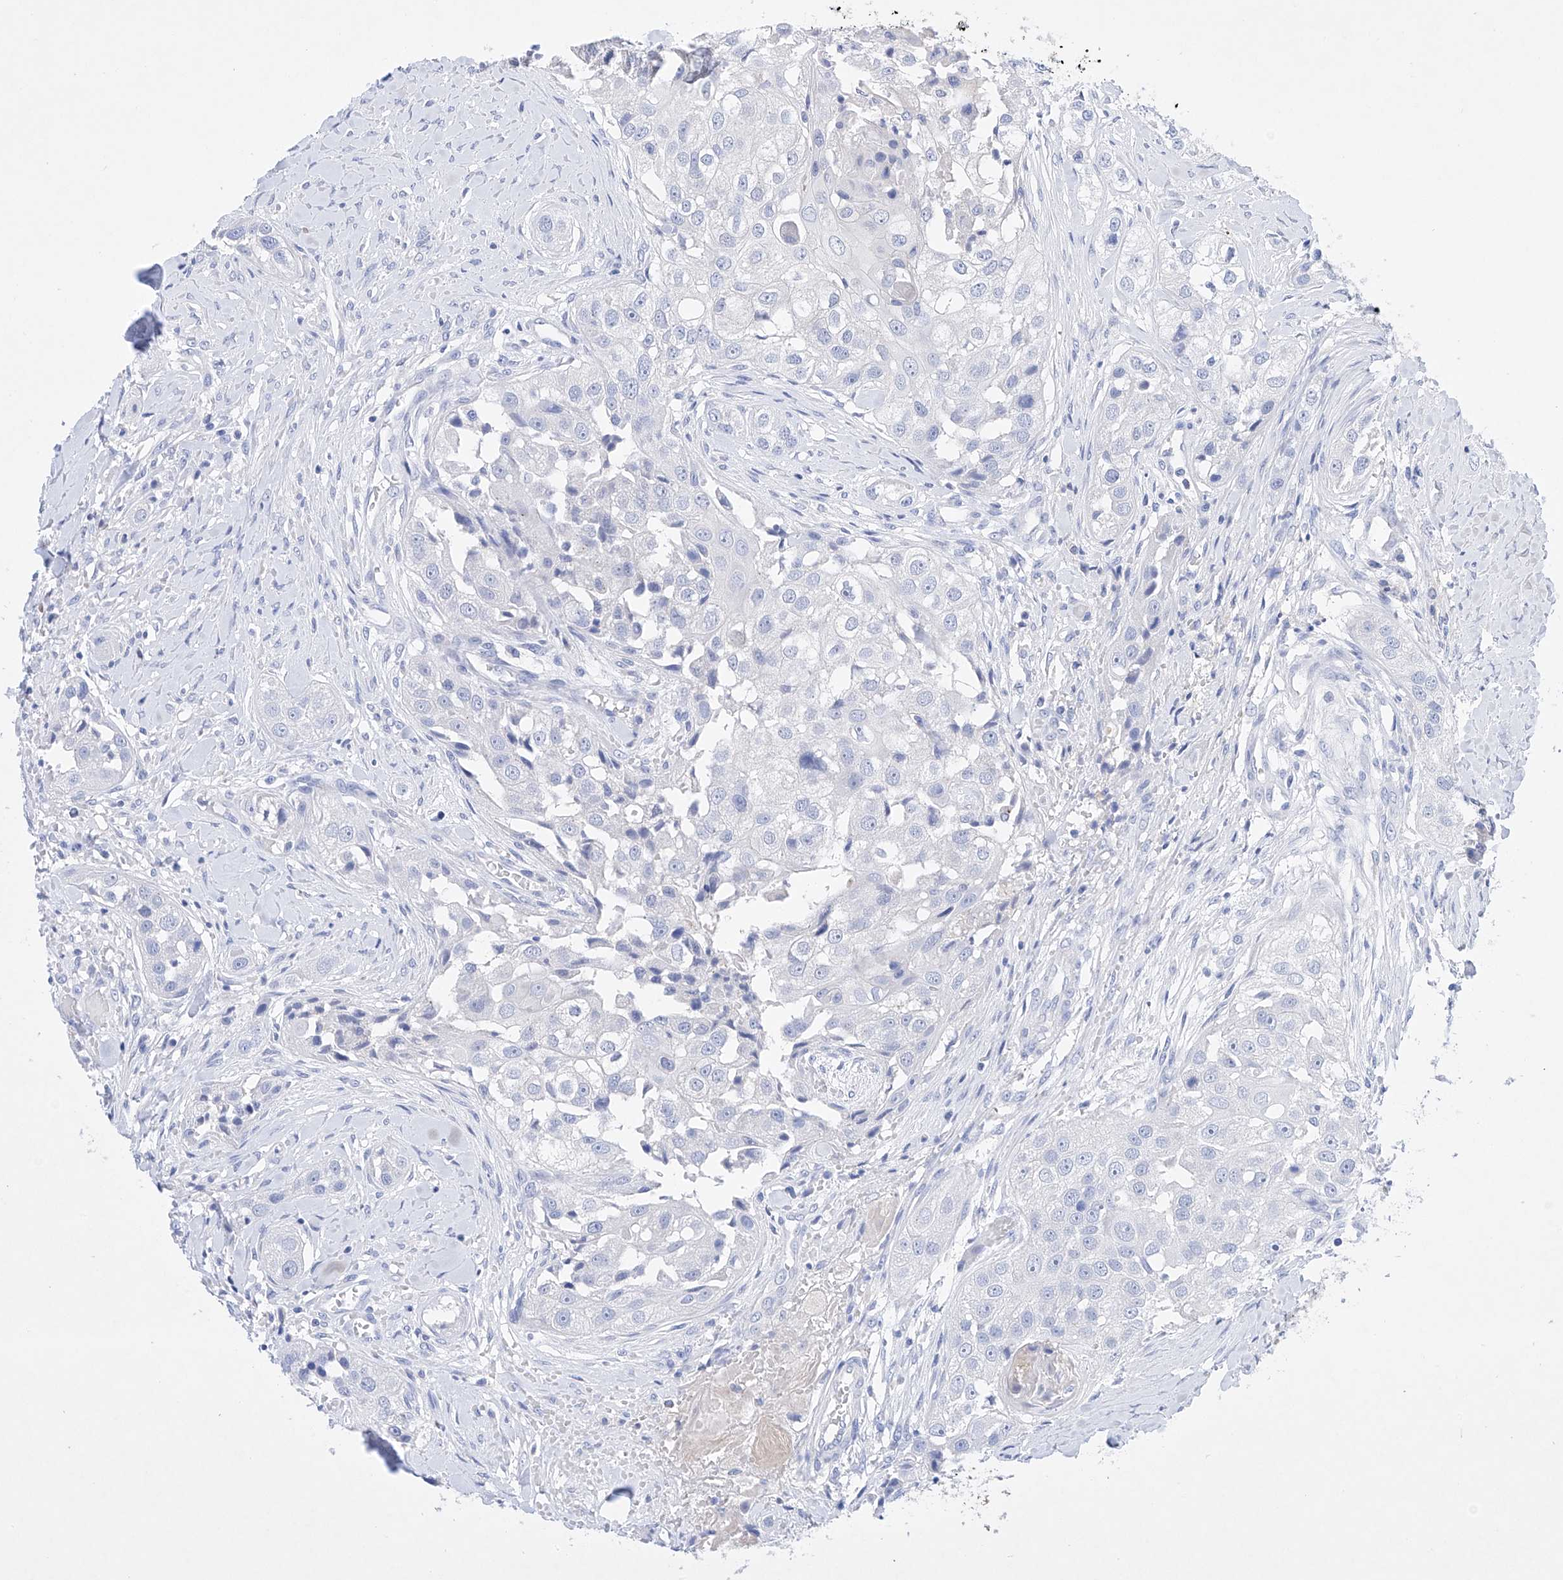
{"staining": {"intensity": "negative", "quantity": "none", "location": "none"}, "tissue": "head and neck cancer", "cell_type": "Tumor cells", "image_type": "cancer", "snomed": [{"axis": "morphology", "description": "Normal tissue, NOS"}, {"axis": "morphology", "description": "Squamous cell carcinoma, NOS"}, {"axis": "topography", "description": "Skeletal muscle"}, {"axis": "topography", "description": "Head-Neck"}], "caption": "DAB (3,3'-diaminobenzidine) immunohistochemical staining of human squamous cell carcinoma (head and neck) shows no significant expression in tumor cells.", "gene": "LURAP1", "patient": {"sex": "male", "age": 51}}